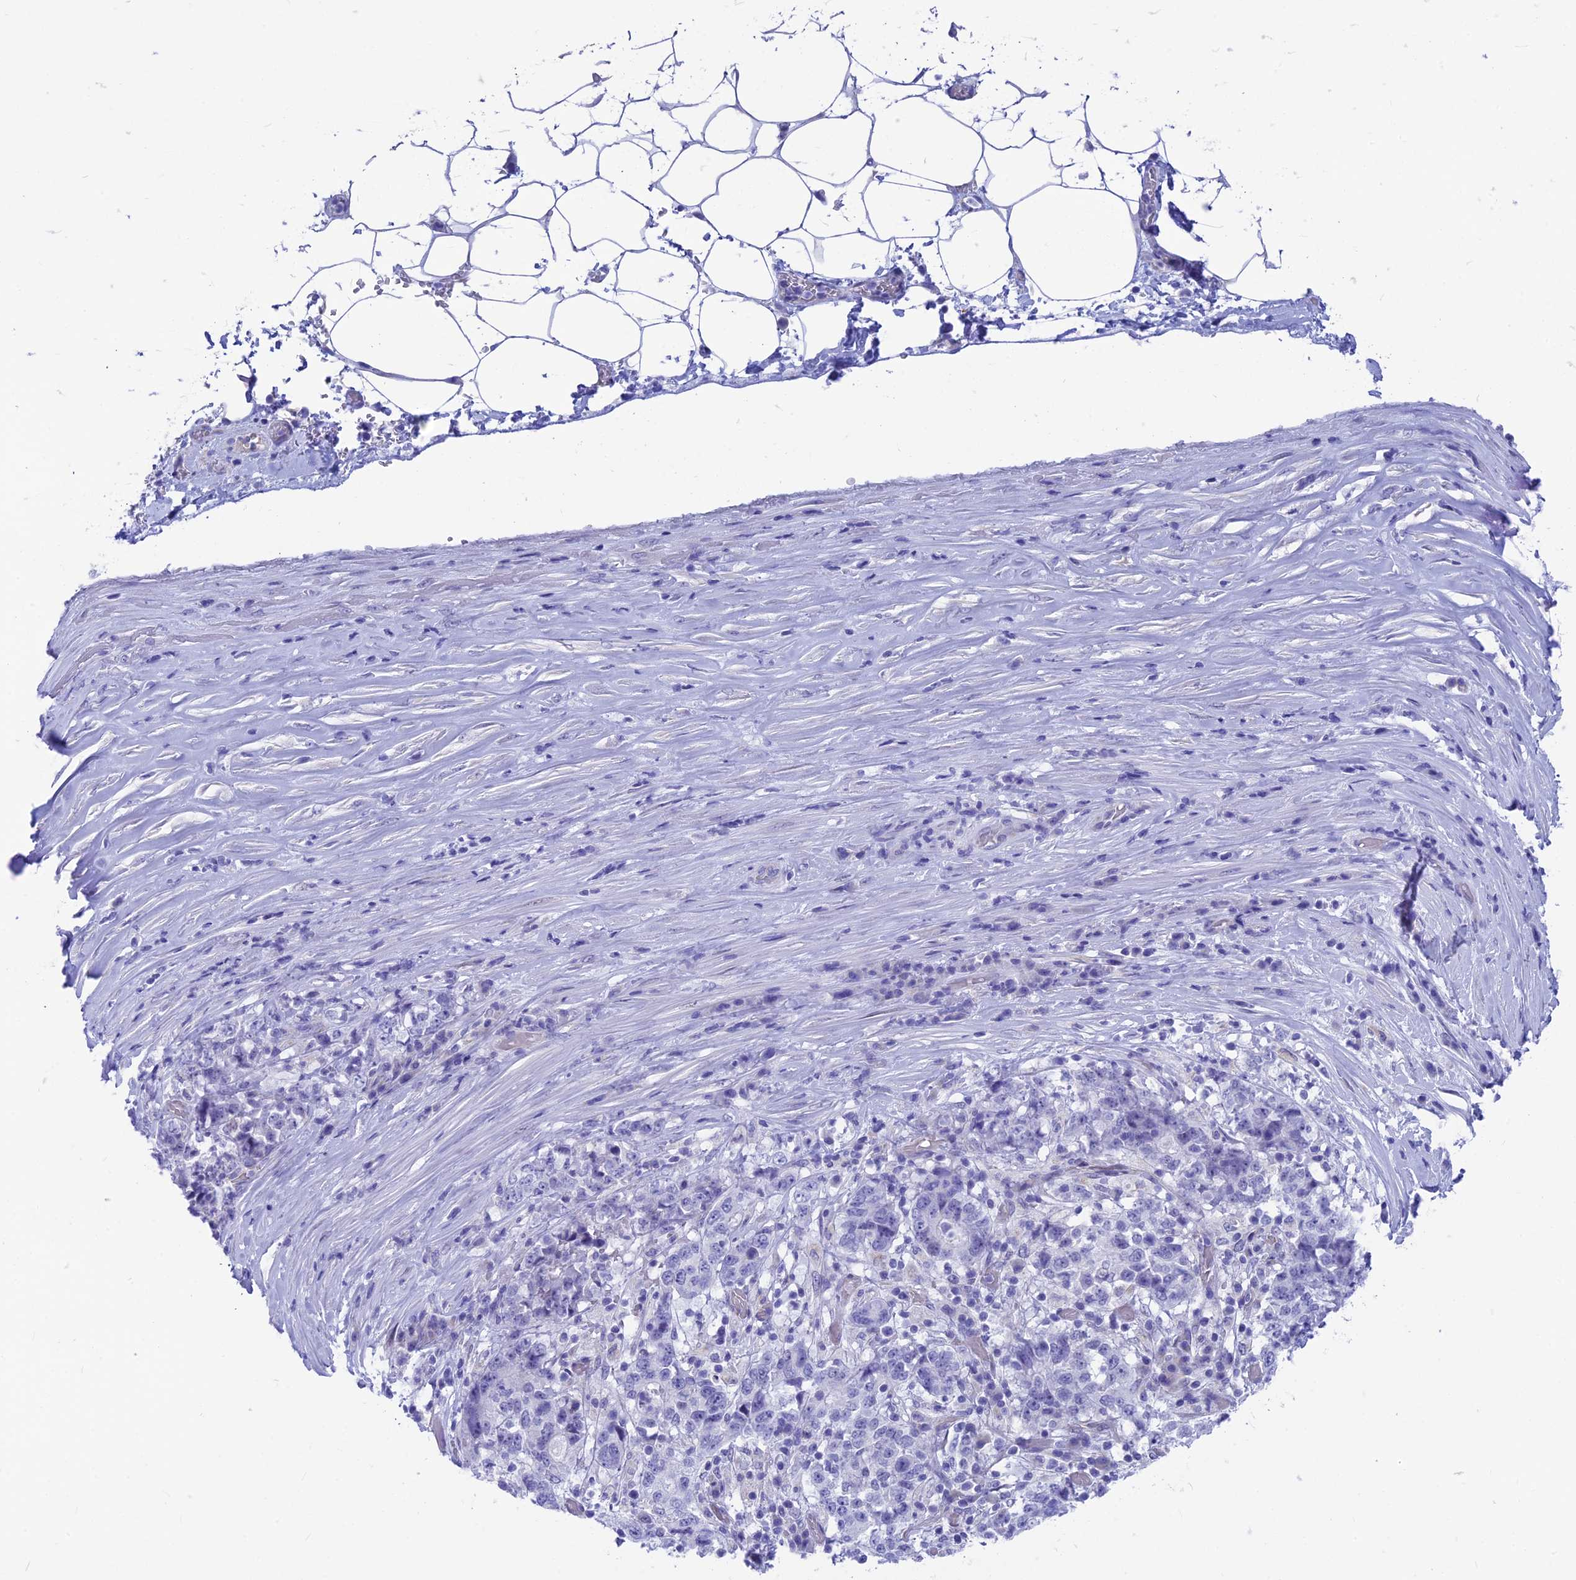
{"staining": {"intensity": "negative", "quantity": "none", "location": "none"}, "tissue": "stomach cancer", "cell_type": "Tumor cells", "image_type": "cancer", "snomed": [{"axis": "morphology", "description": "Adenocarcinoma, NOS"}, {"axis": "topography", "description": "Stomach"}], "caption": "Stomach cancer (adenocarcinoma) was stained to show a protein in brown. There is no significant staining in tumor cells. Brightfield microscopy of IHC stained with DAB (3,3'-diaminobenzidine) (brown) and hematoxylin (blue), captured at high magnification.", "gene": "GNGT2", "patient": {"sex": "male", "age": 59}}